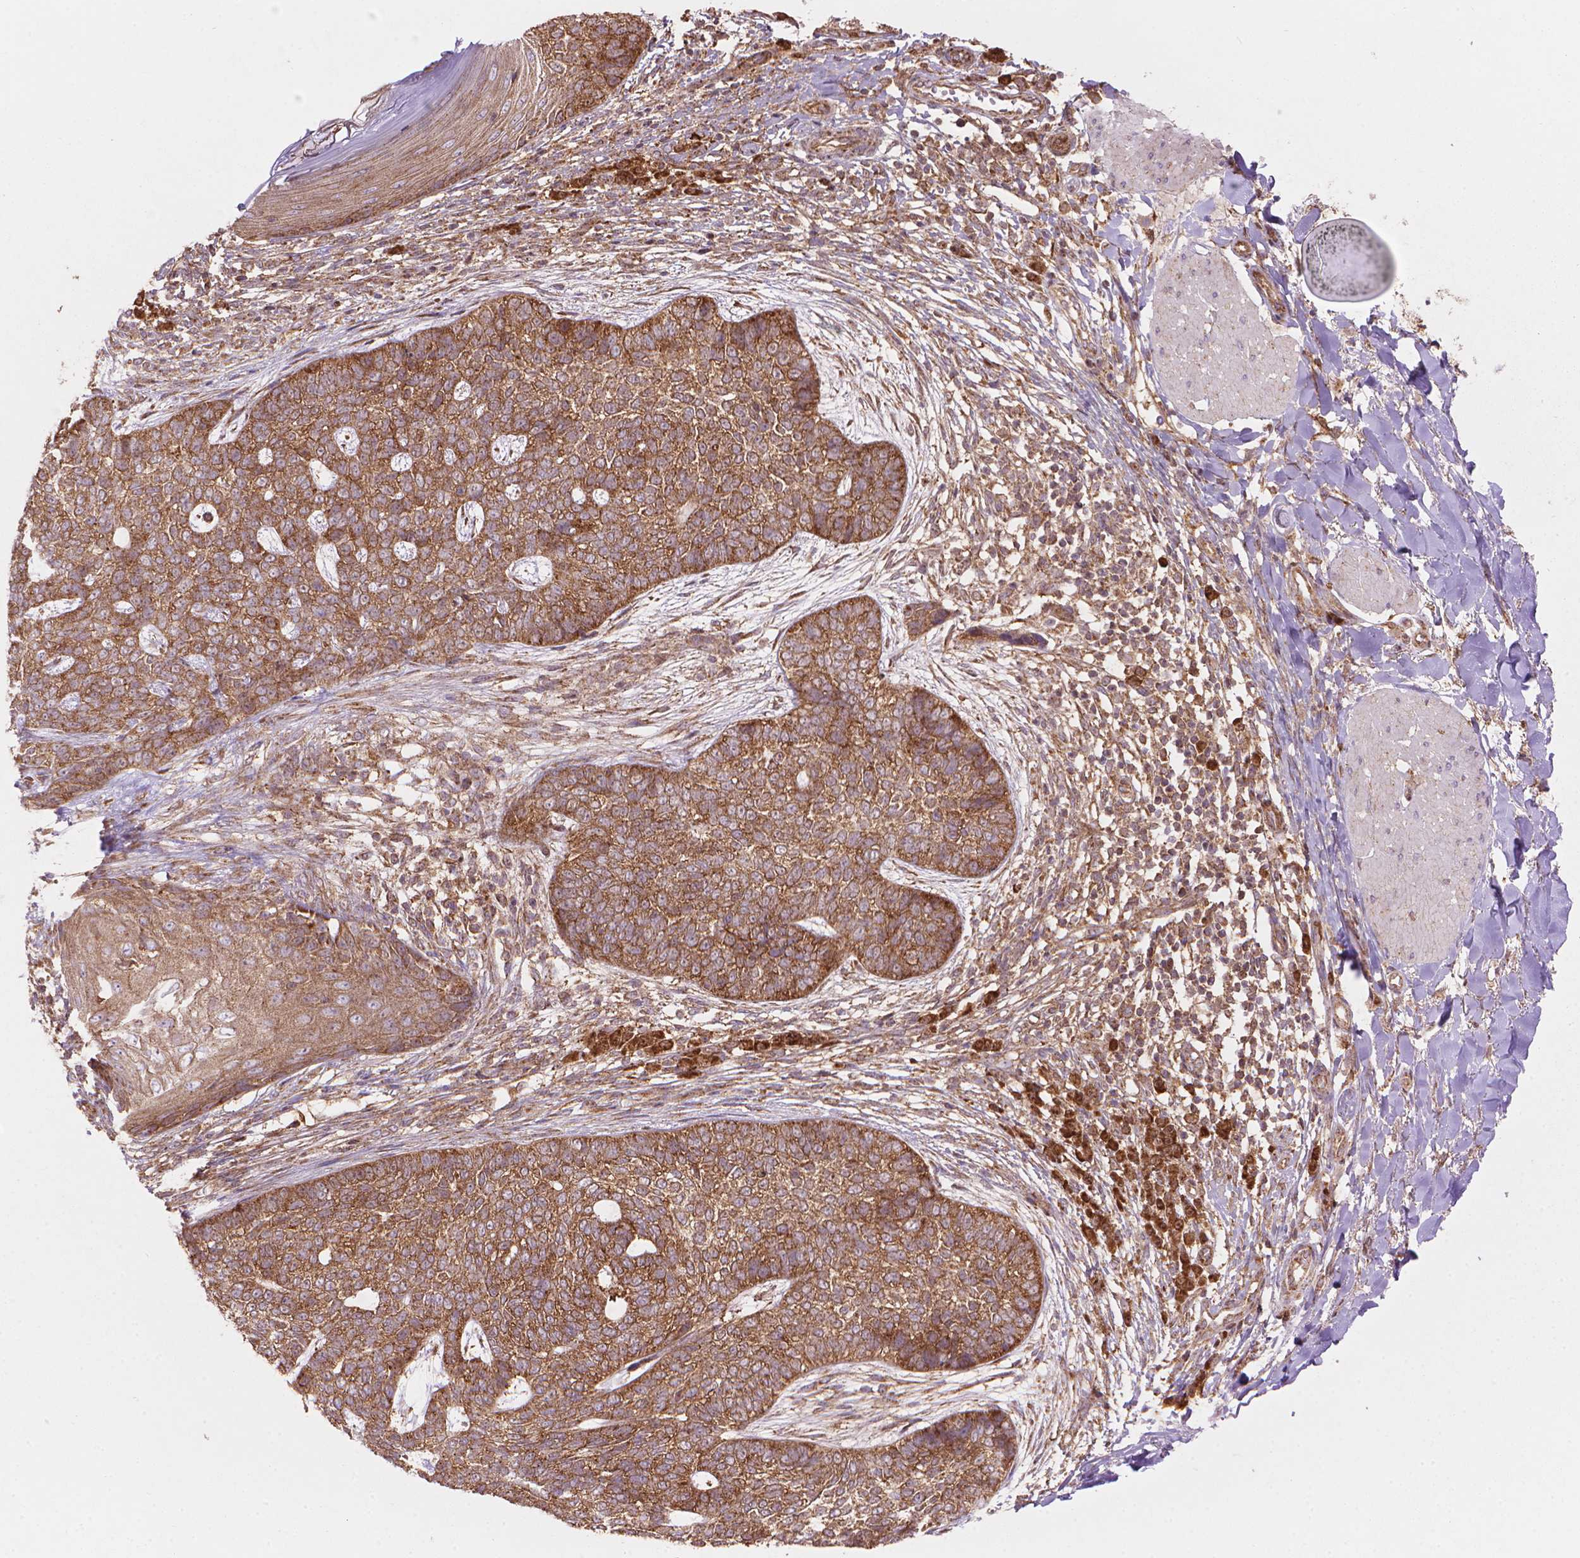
{"staining": {"intensity": "weak", "quantity": ">75%", "location": "cytoplasmic/membranous"}, "tissue": "skin cancer", "cell_type": "Tumor cells", "image_type": "cancer", "snomed": [{"axis": "morphology", "description": "Basal cell carcinoma"}, {"axis": "topography", "description": "Skin"}], "caption": "IHC (DAB) staining of skin basal cell carcinoma shows weak cytoplasmic/membranous protein staining in approximately >75% of tumor cells. The staining was performed using DAB (3,3'-diaminobenzidine) to visualize the protein expression in brown, while the nuclei were stained in blue with hematoxylin (Magnification: 20x).", "gene": "VARS2", "patient": {"sex": "female", "age": 69}}